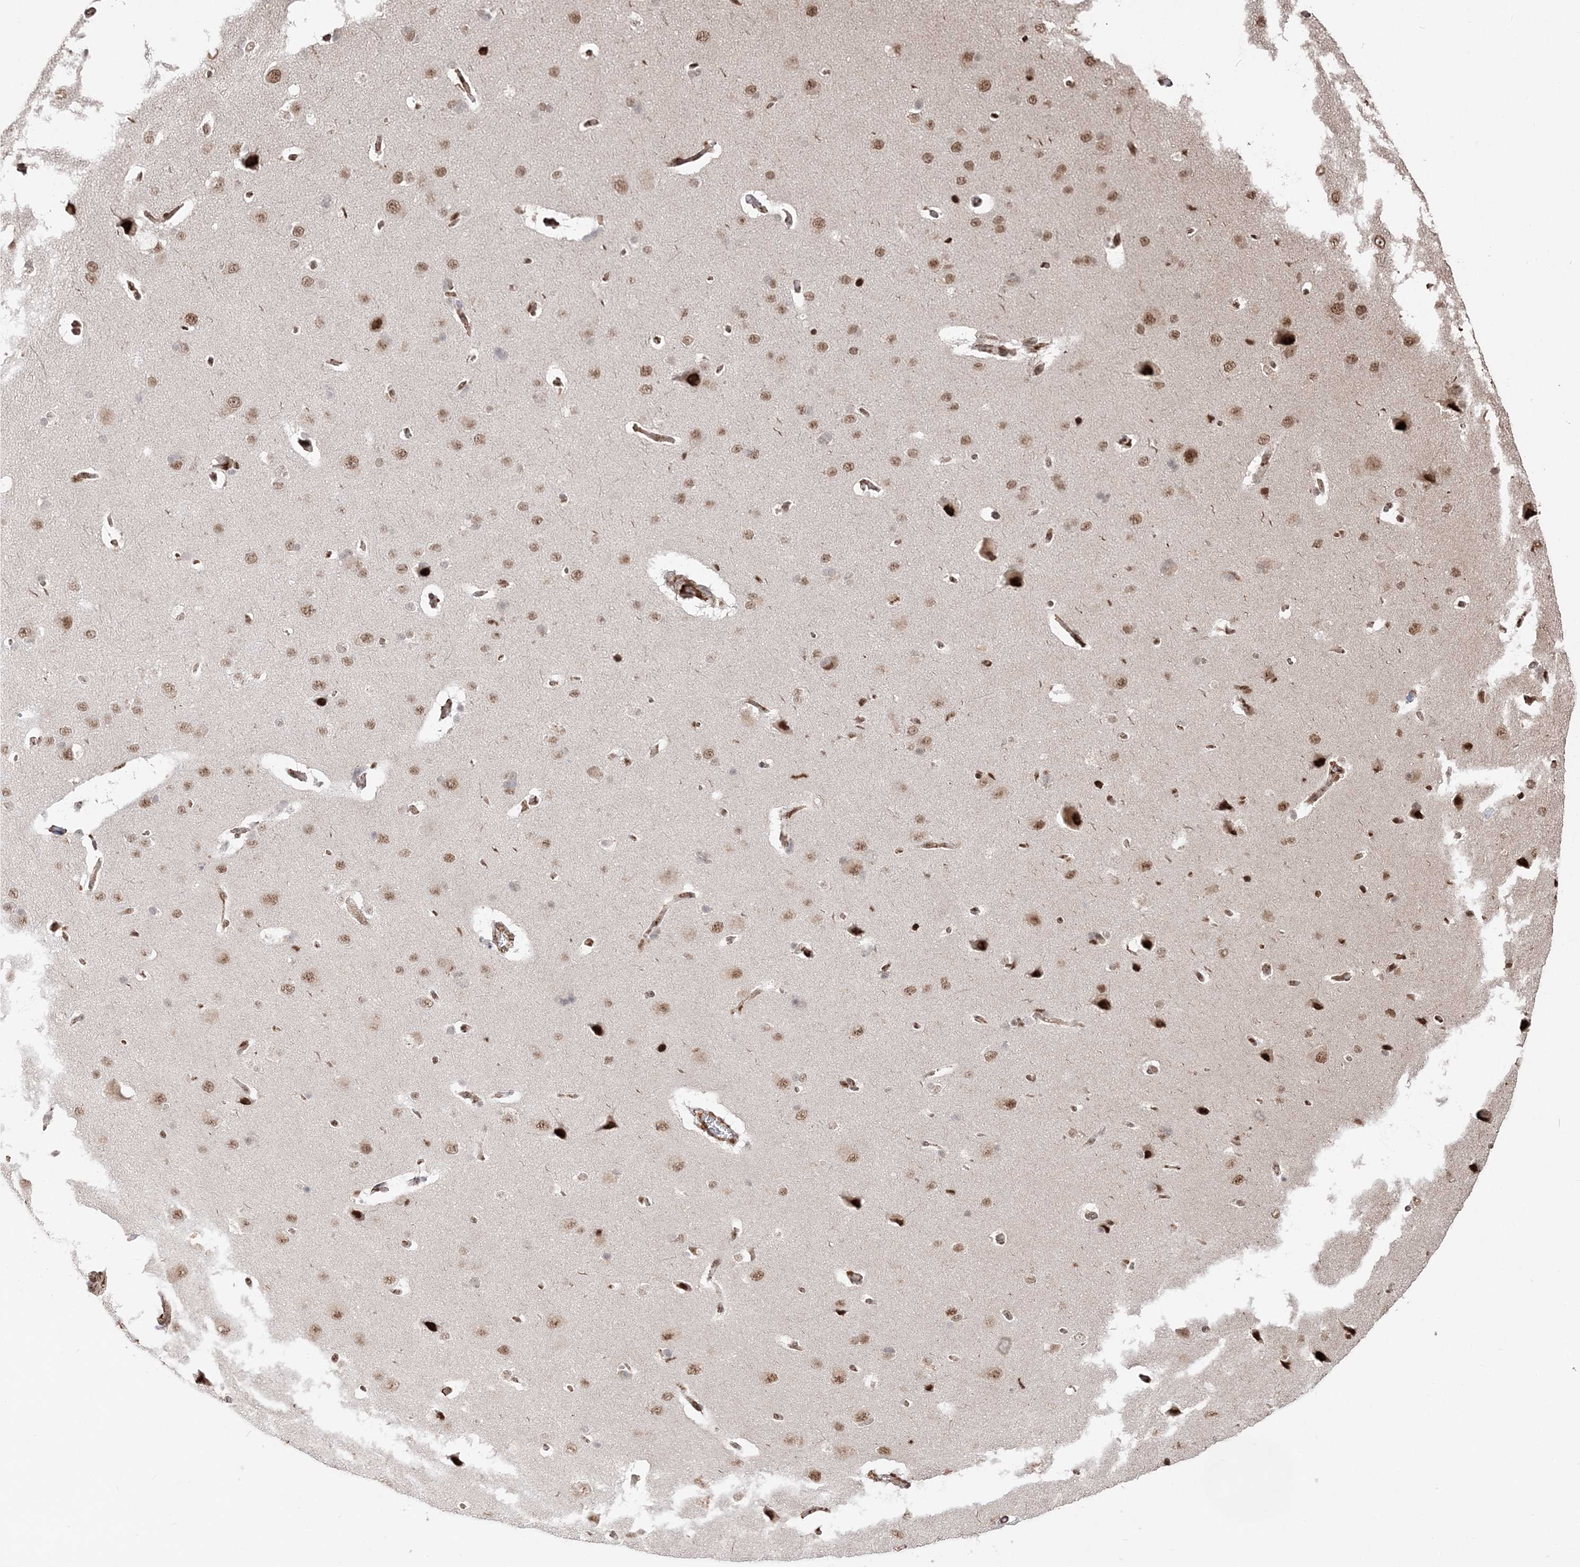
{"staining": {"intensity": "strong", "quantity": "25%-75%", "location": "cytoplasmic/membranous,nuclear"}, "tissue": "cerebral cortex", "cell_type": "Endothelial cells", "image_type": "normal", "snomed": [{"axis": "morphology", "description": "Normal tissue, NOS"}, {"axis": "topography", "description": "Cerebral cortex"}], "caption": "Protein staining of unremarkable cerebral cortex reveals strong cytoplasmic/membranous,nuclear staining in approximately 25%-75% of endothelial cells. The staining was performed using DAB, with brown indicating positive protein expression. Nuclei are stained blue with hematoxylin.", "gene": "RBM17", "patient": {"sex": "male", "age": 62}}